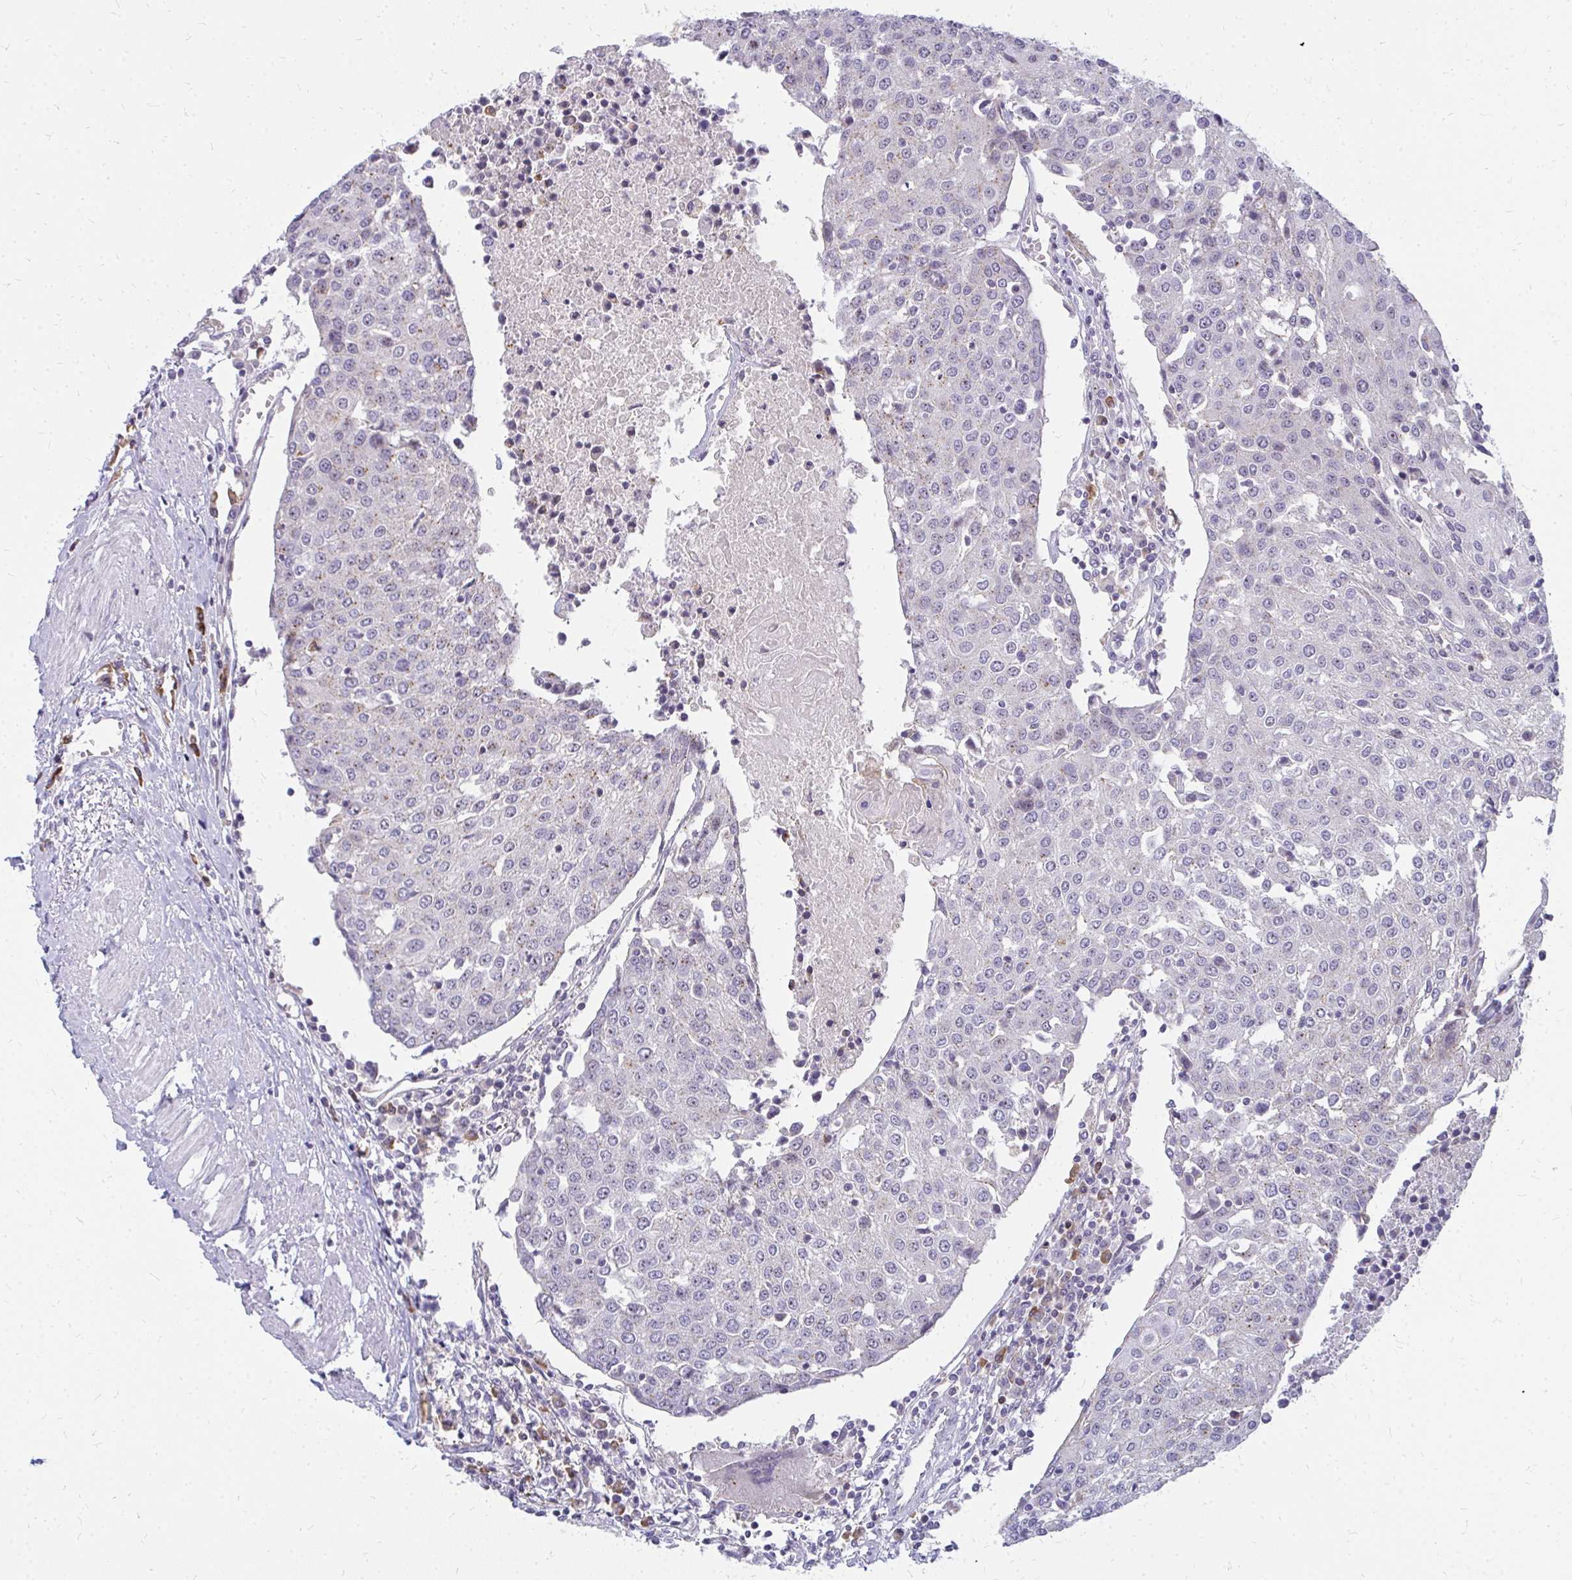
{"staining": {"intensity": "negative", "quantity": "none", "location": "none"}, "tissue": "urothelial cancer", "cell_type": "Tumor cells", "image_type": "cancer", "snomed": [{"axis": "morphology", "description": "Urothelial carcinoma, High grade"}, {"axis": "topography", "description": "Urinary bladder"}], "caption": "DAB immunohistochemical staining of high-grade urothelial carcinoma demonstrates no significant staining in tumor cells. (DAB immunohistochemistry with hematoxylin counter stain).", "gene": "FAM9A", "patient": {"sex": "female", "age": 85}}